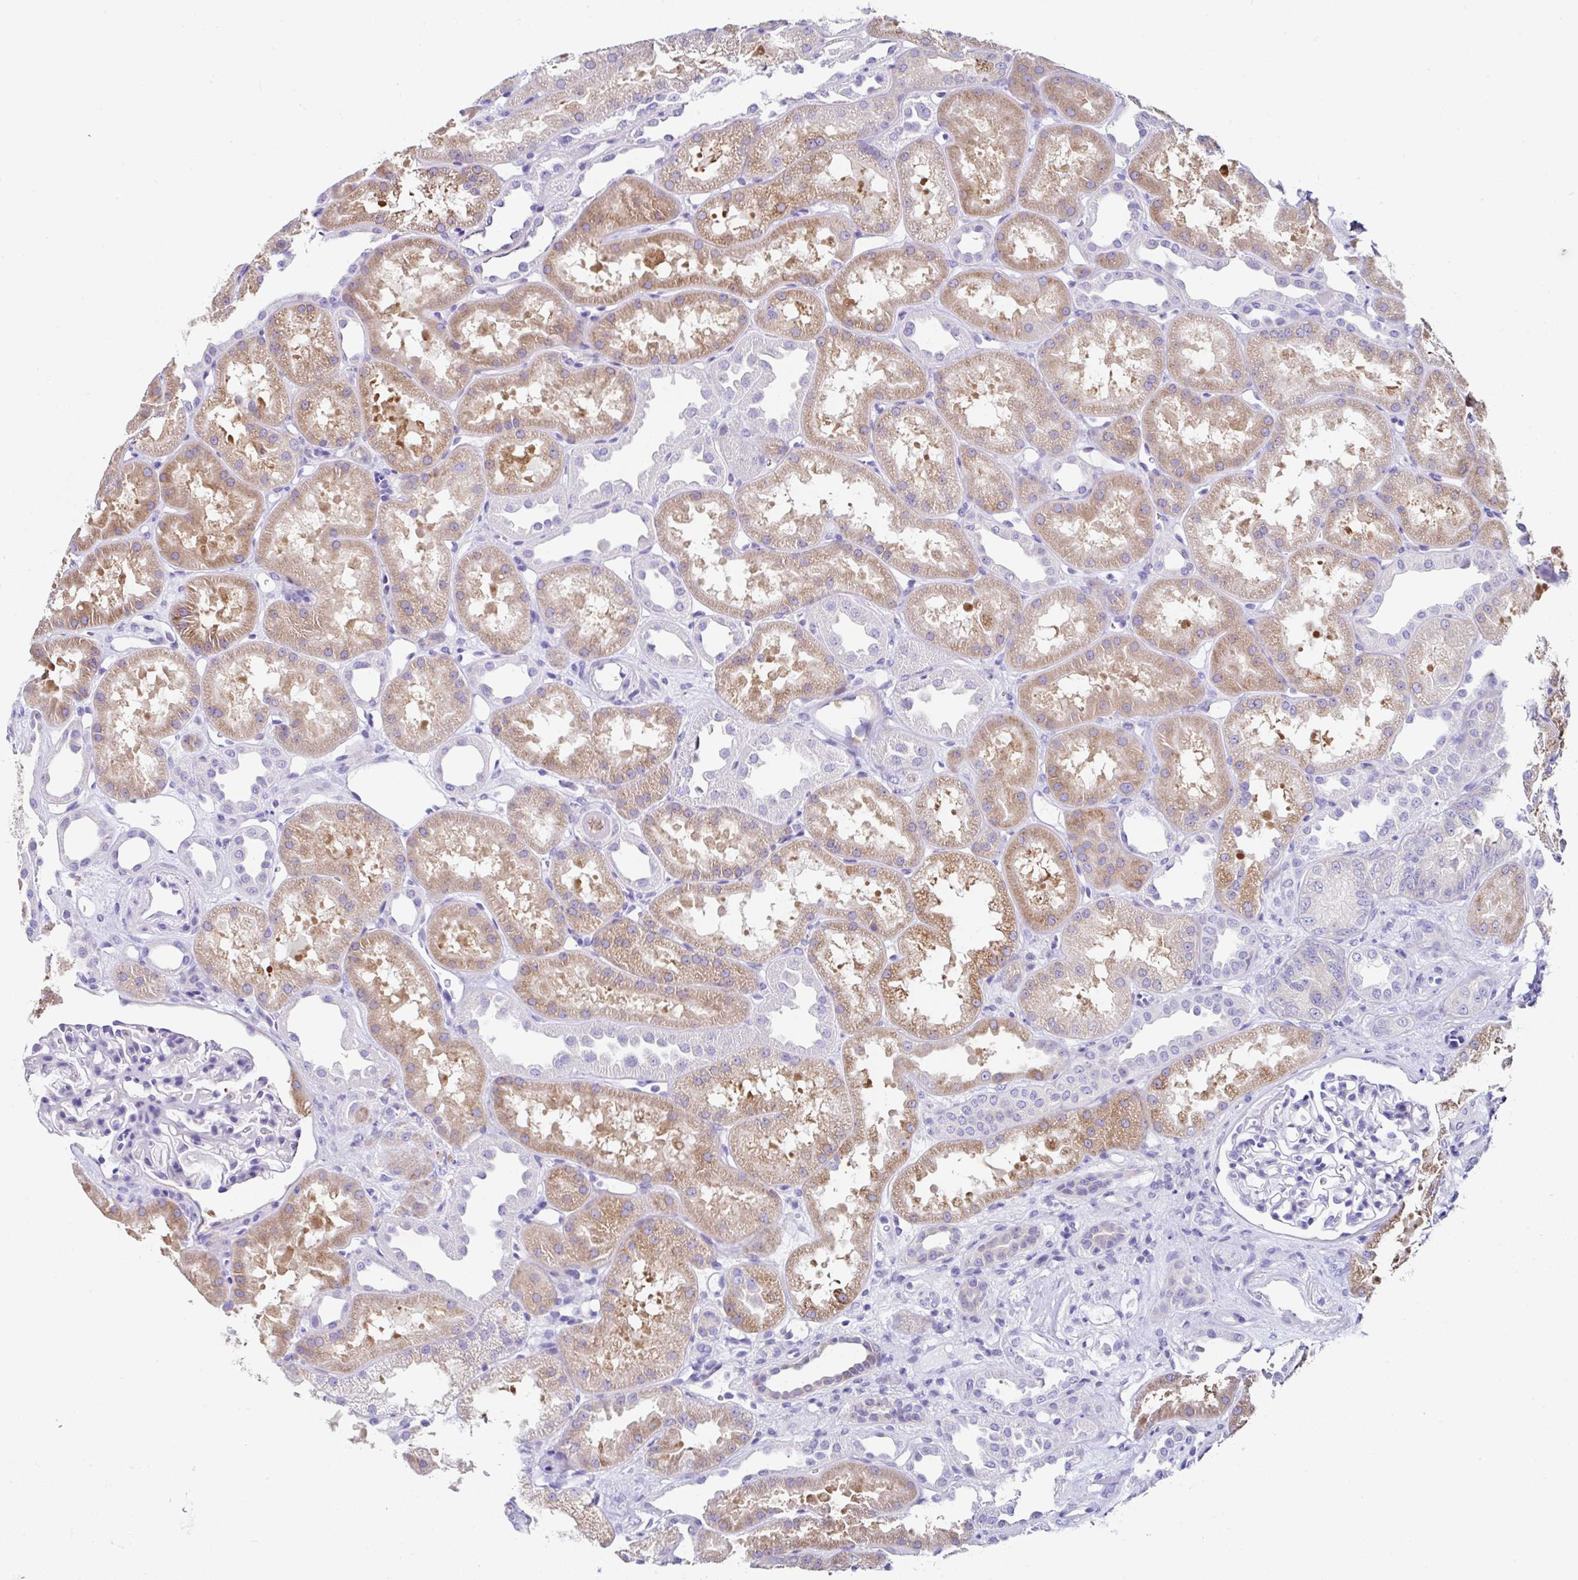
{"staining": {"intensity": "negative", "quantity": "none", "location": "none"}, "tissue": "kidney", "cell_type": "Cells in glomeruli", "image_type": "normal", "snomed": [{"axis": "morphology", "description": "Normal tissue, NOS"}, {"axis": "topography", "description": "Kidney"}], "caption": "A histopathology image of human kidney is negative for staining in cells in glomeruli. (DAB (3,3'-diaminobenzidine) IHC visualized using brightfield microscopy, high magnification).", "gene": "UGT3A1", "patient": {"sex": "male", "age": 61}}